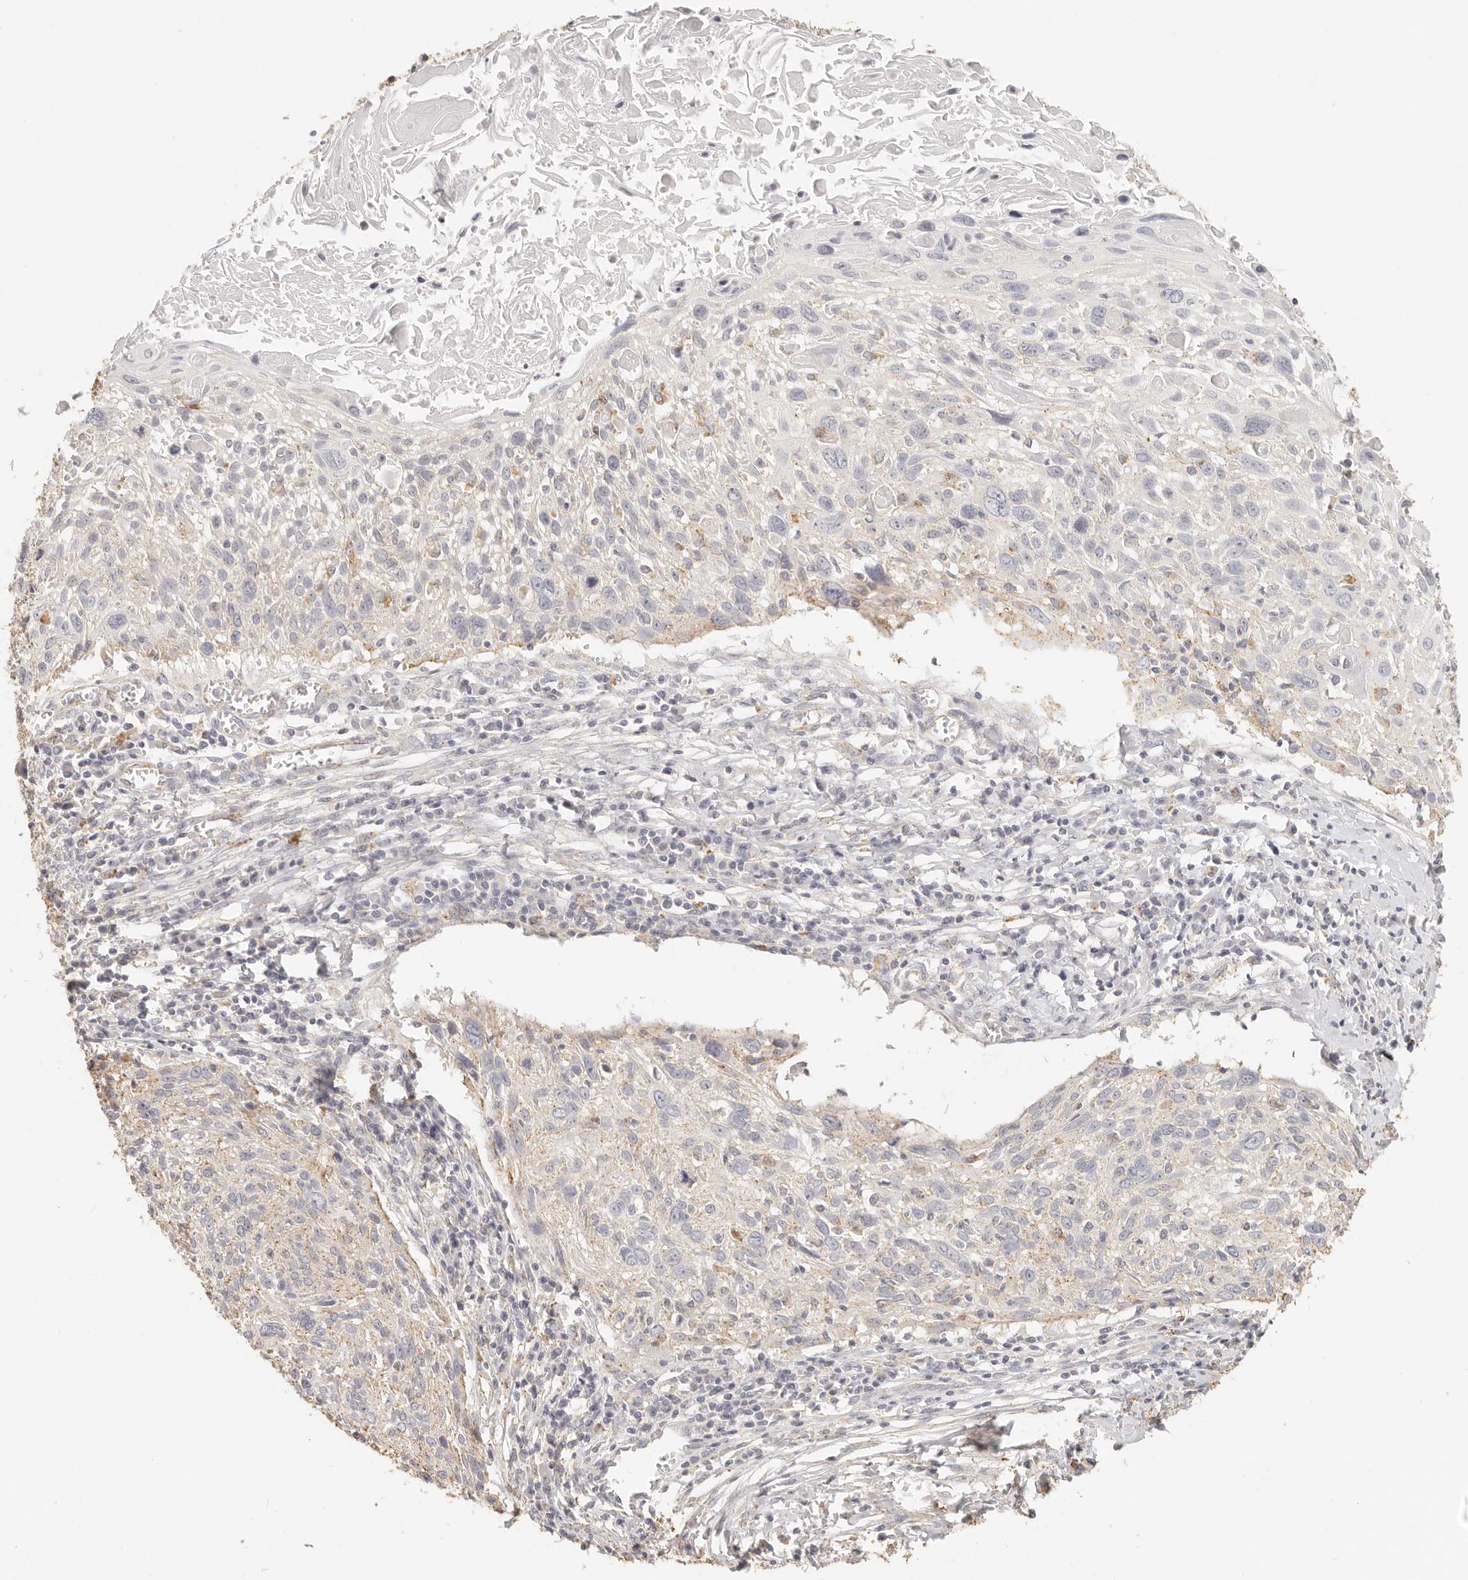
{"staining": {"intensity": "negative", "quantity": "none", "location": "none"}, "tissue": "cervical cancer", "cell_type": "Tumor cells", "image_type": "cancer", "snomed": [{"axis": "morphology", "description": "Squamous cell carcinoma, NOS"}, {"axis": "topography", "description": "Cervix"}], "caption": "This is an immunohistochemistry histopathology image of human cervical squamous cell carcinoma. There is no positivity in tumor cells.", "gene": "CNMD", "patient": {"sex": "female", "age": 51}}